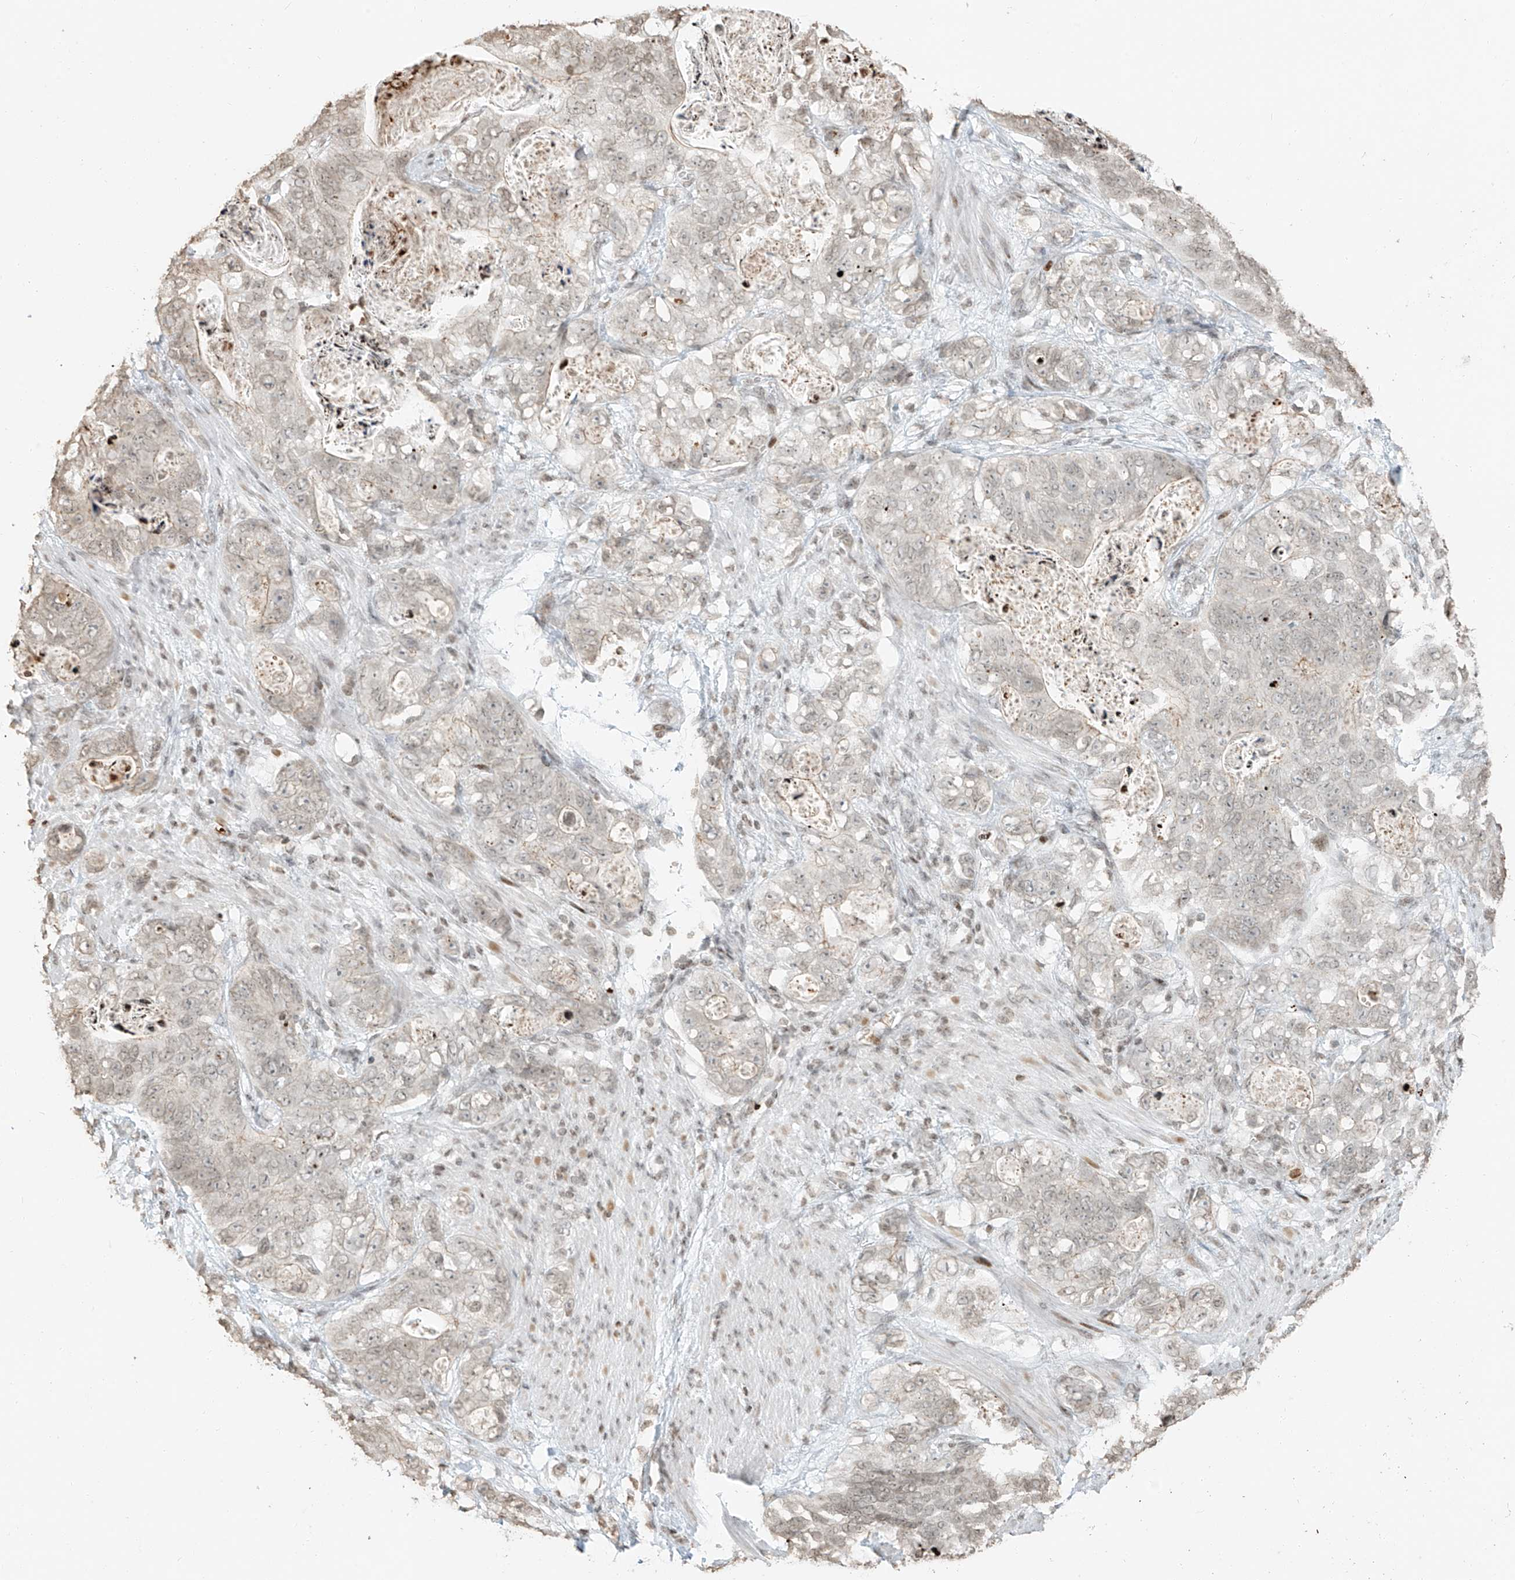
{"staining": {"intensity": "weak", "quantity": "<25%", "location": "nuclear"}, "tissue": "stomach cancer", "cell_type": "Tumor cells", "image_type": "cancer", "snomed": [{"axis": "morphology", "description": "Normal tissue, NOS"}, {"axis": "morphology", "description": "Adenocarcinoma, NOS"}, {"axis": "topography", "description": "Stomach"}], "caption": "Adenocarcinoma (stomach) stained for a protein using immunohistochemistry demonstrates no expression tumor cells.", "gene": "C17orf58", "patient": {"sex": "female", "age": 89}}